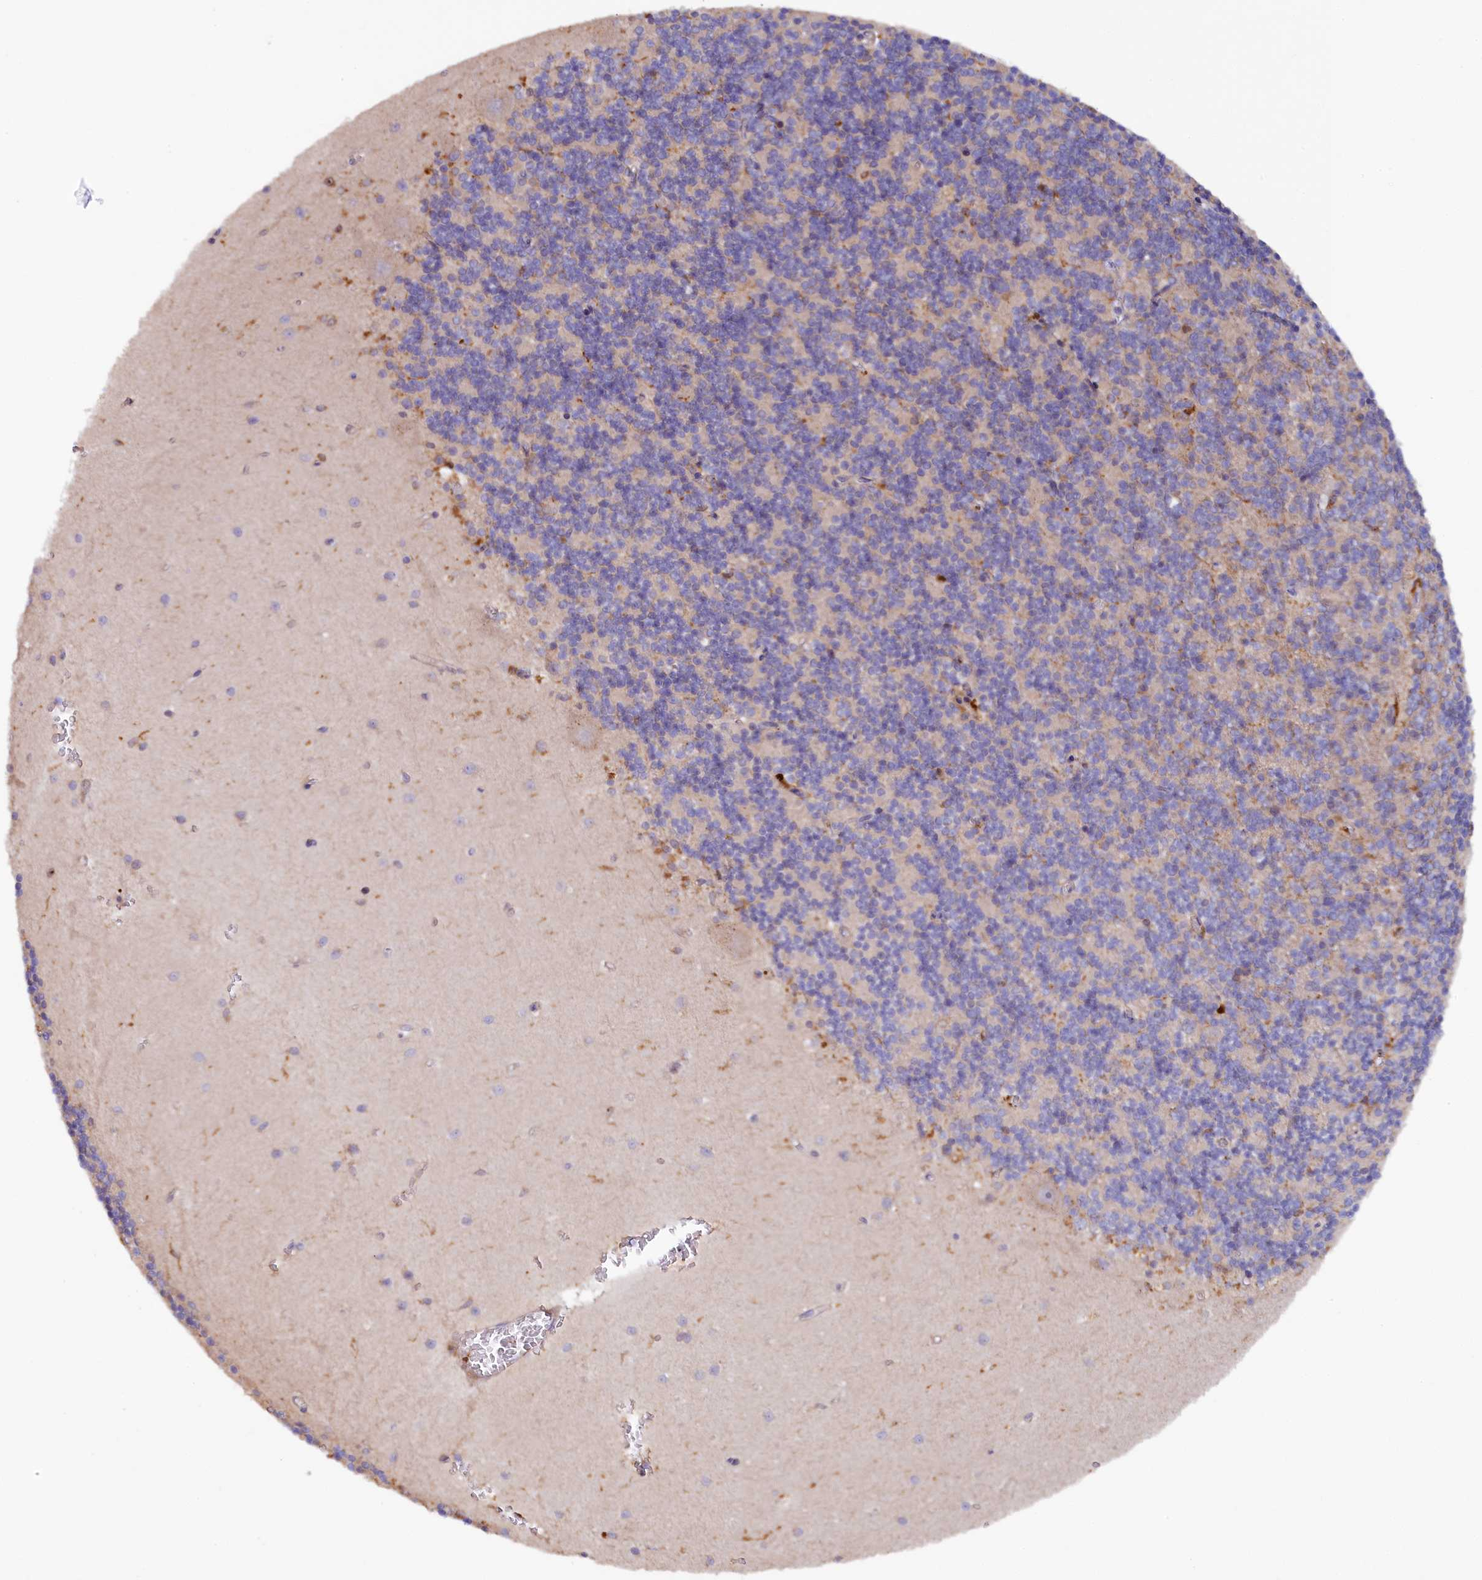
{"staining": {"intensity": "negative", "quantity": "none", "location": "none"}, "tissue": "cerebellum", "cell_type": "Cells in granular layer", "image_type": "normal", "snomed": [{"axis": "morphology", "description": "Normal tissue, NOS"}, {"axis": "topography", "description": "Cerebellum"}], "caption": "There is no significant expression in cells in granular layer of cerebellum. Nuclei are stained in blue.", "gene": "FERMT1", "patient": {"sex": "male", "age": 54}}